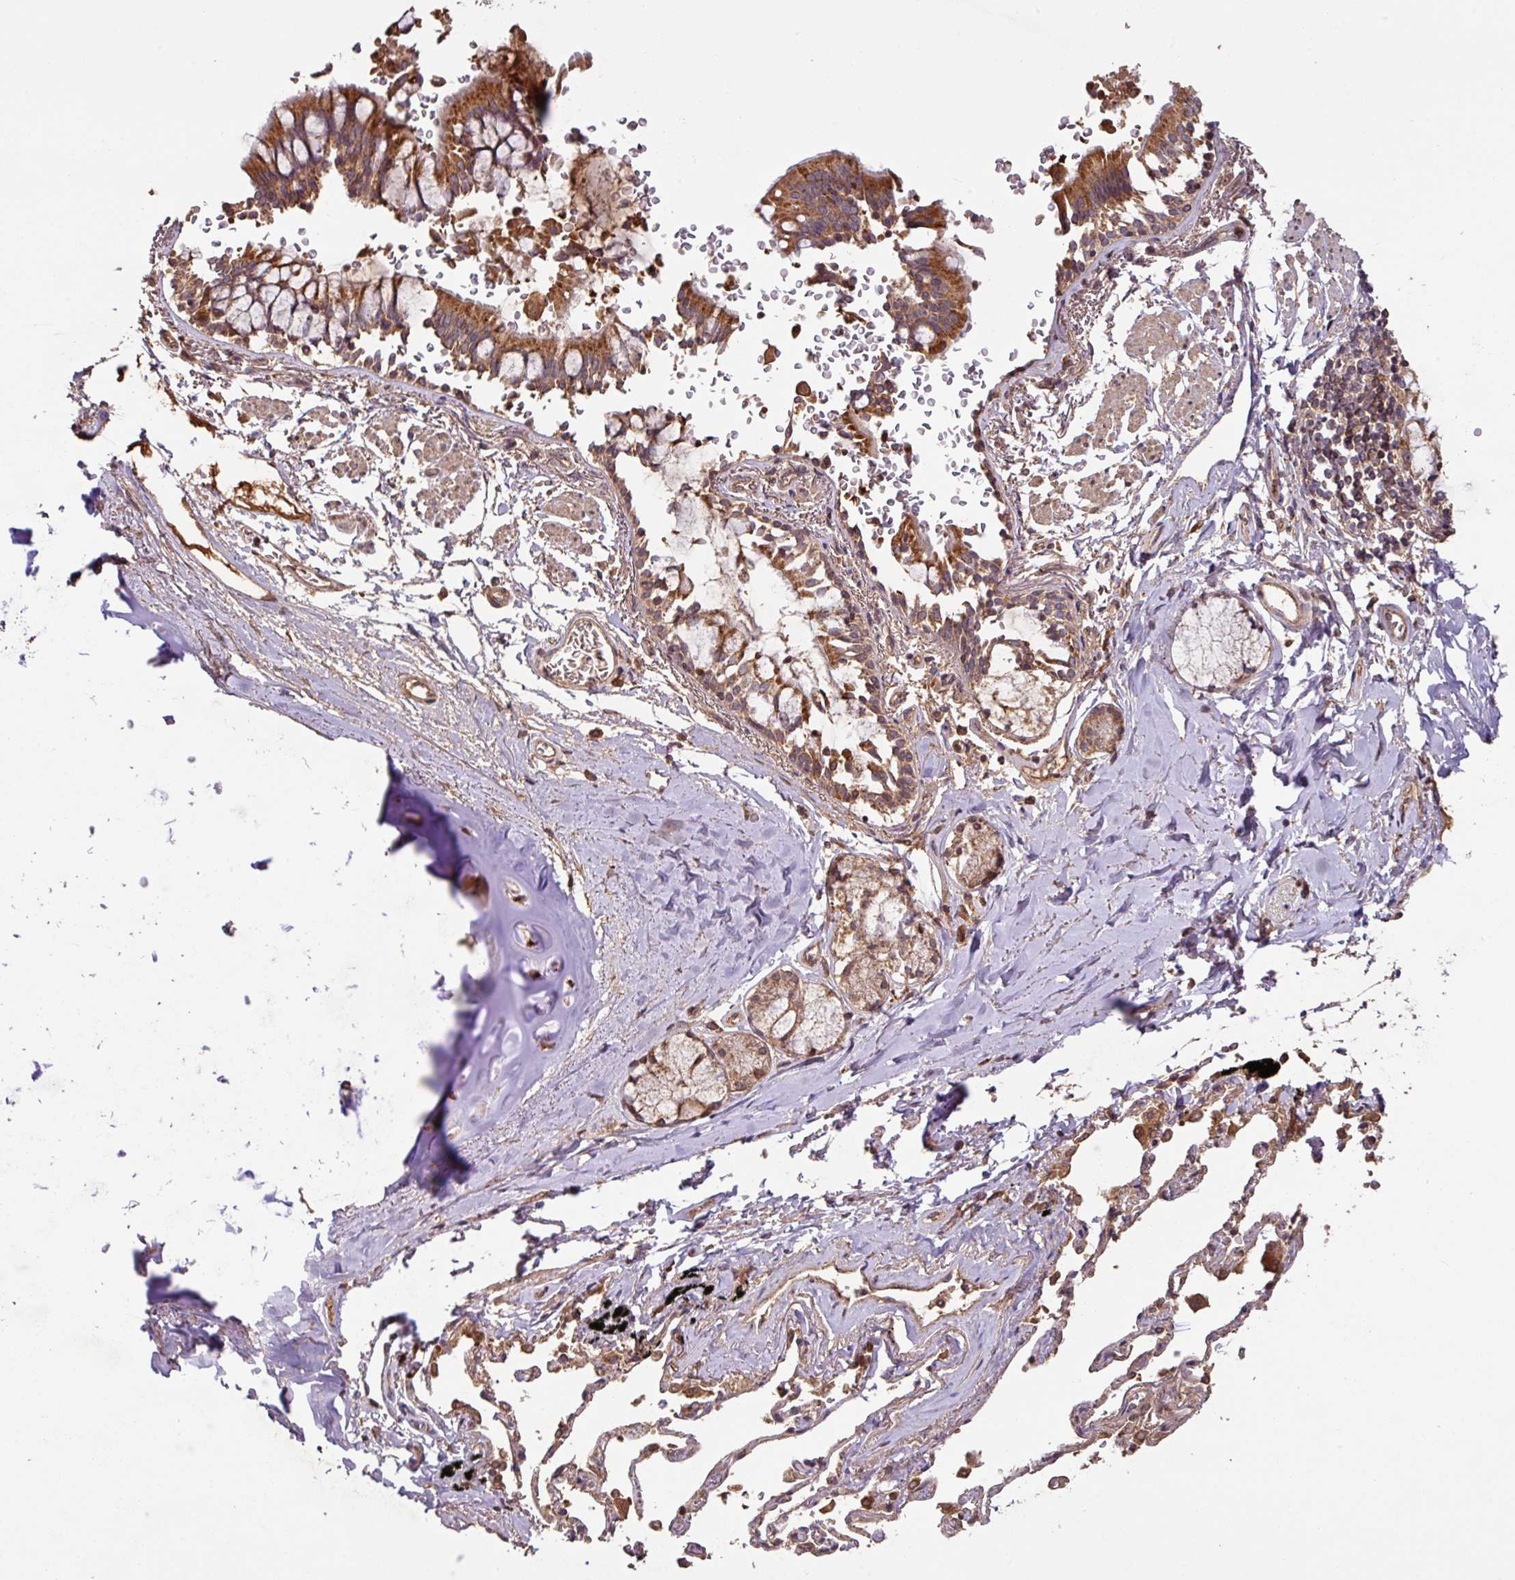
{"staining": {"intensity": "strong", "quantity": ">75%", "location": "cytoplasmic/membranous"}, "tissue": "bronchus", "cell_type": "Respiratory epithelial cells", "image_type": "normal", "snomed": [{"axis": "morphology", "description": "Normal tissue, NOS"}, {"axis": "topography", "description": "Bronchus"}], "caption": "A micrograph of bronchus stained for a protein displays strong cytoplasmic/membranous brown staining in respiratory epithelial cells. (DAB (3,3'-diaminobenzidine) IHC with brightfield microscopy, high magnification).", "gene": "MRRF", "patient": {"sex": "male", "age": 70}}